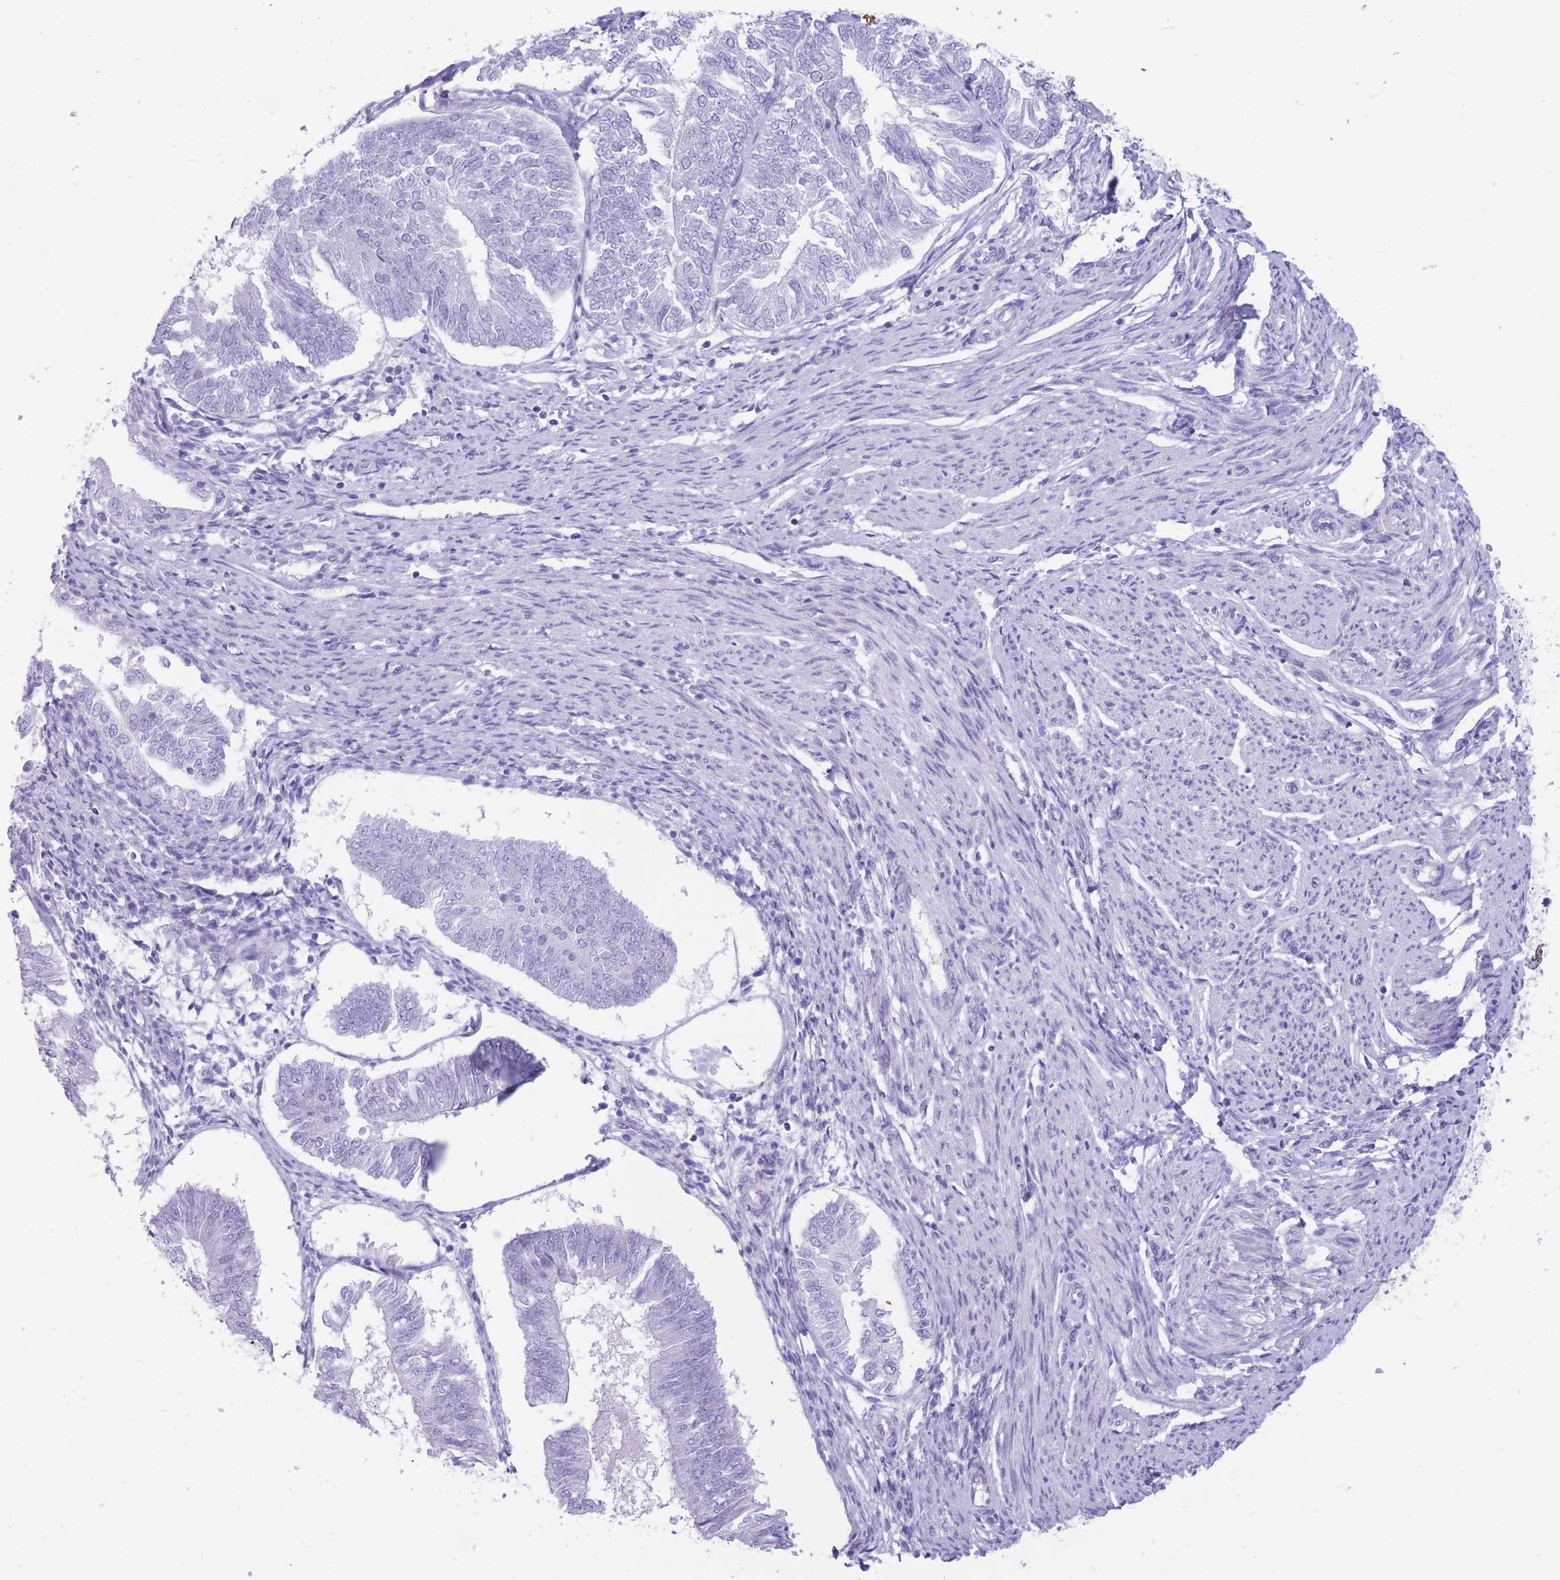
{"staining": {"intensity": "negative", "quantity": "none", "location": "none"}, "tissue": "endometrial cancer", "cell_type": "Tumor cells", "image_type": "cancer", "snomed": [{"axis": "morphology", "description": "Adenocarcinoma, NOS"}, {"axis": "topography", "description": "Endometrium"}], "caption": "IHC histopathology image of neoplastic tissue: endometrial adenocarcinoma stained with DAB exhibits no significant protein positivity in tumor cells.", "gene": "MTSS2", "patient": {"sex": "female", "age": 58}}